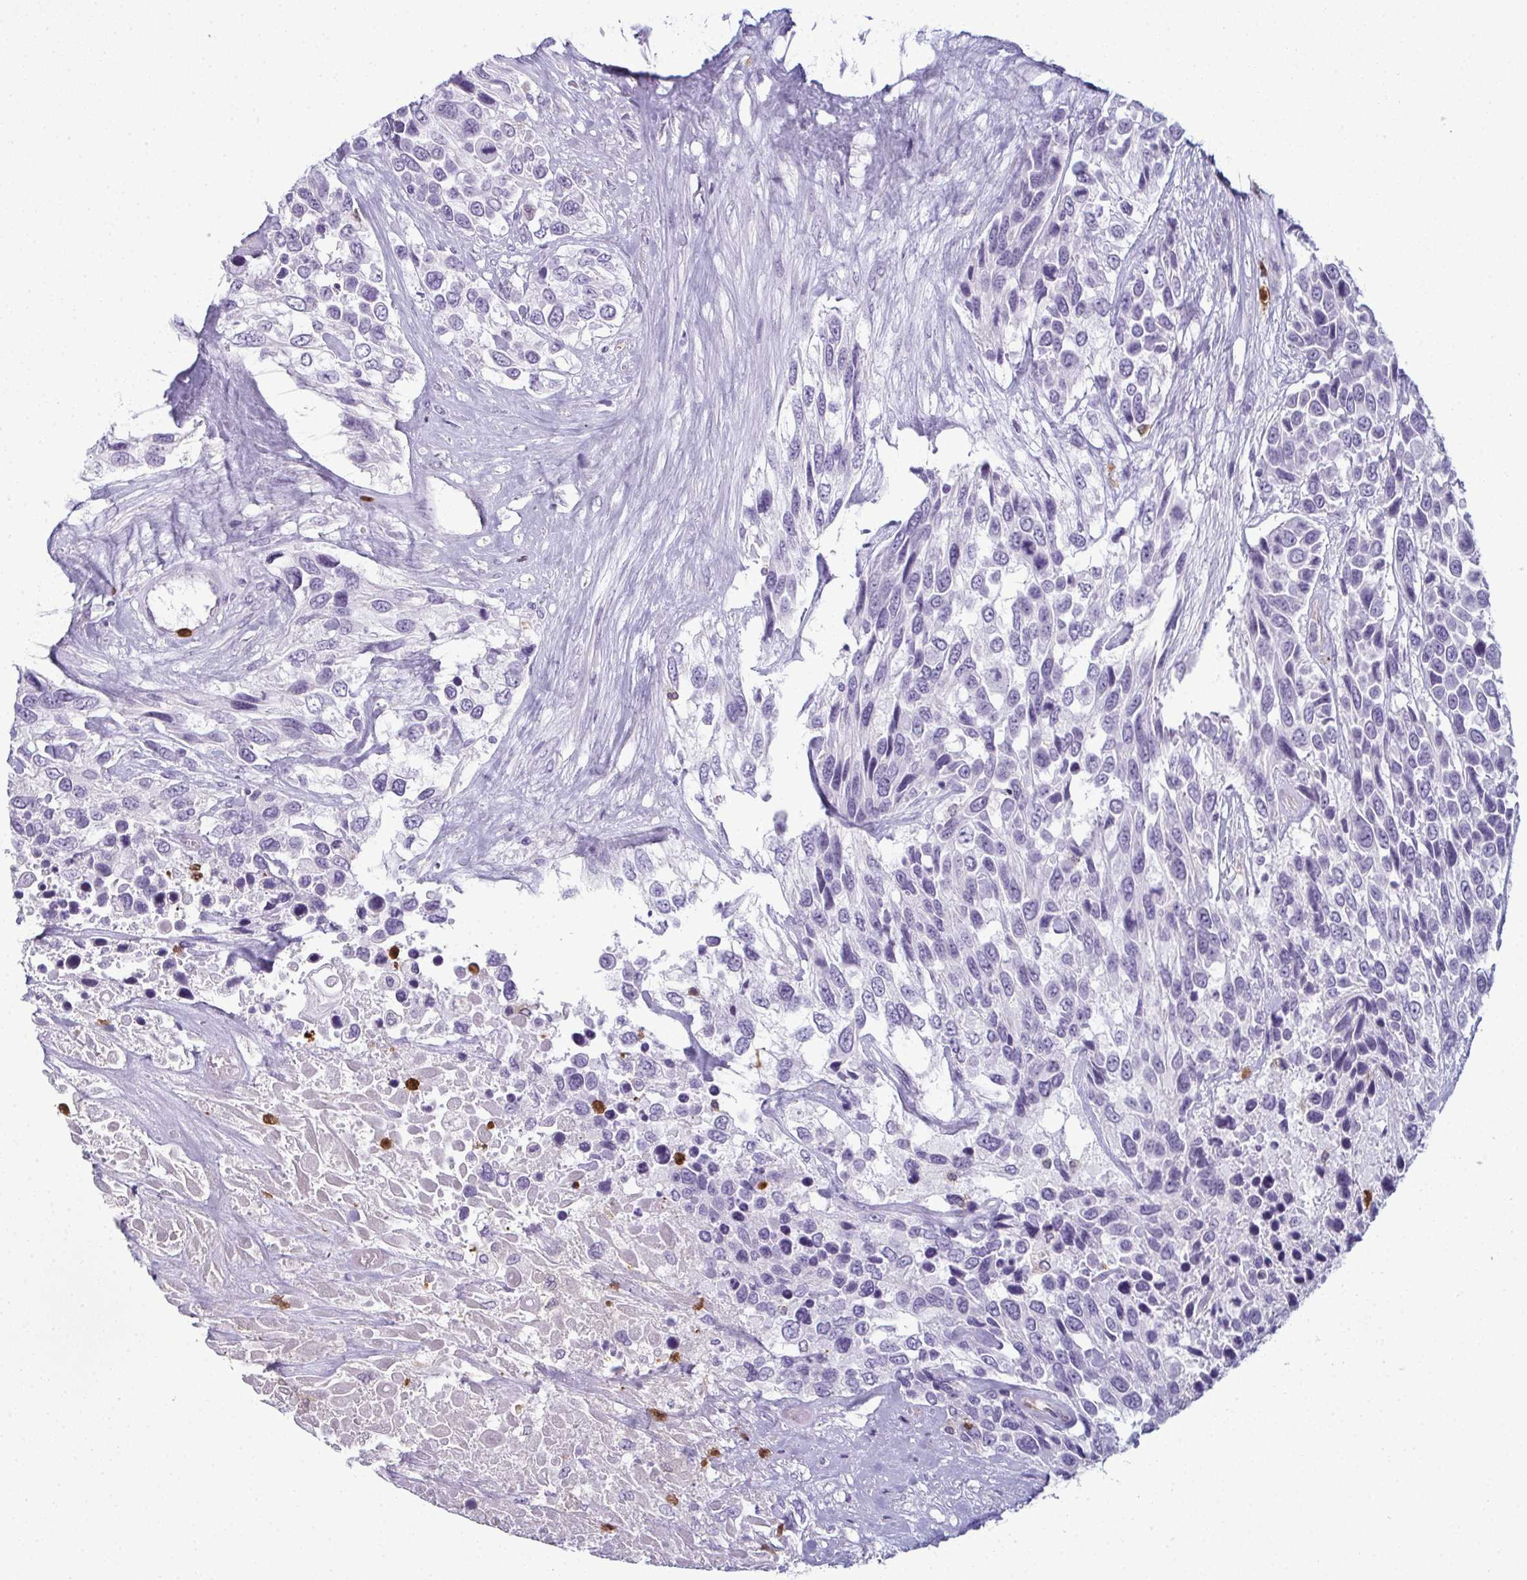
{"staining": {"intensity": "negative", "quantity": "none", "location": "none"}, "tissue": "urothelial cancer", "cell_type": "Tumor cells", "image_type": "cancer", "snomed": [{"axis": "morphology", "description": "Urothelial carcinoma, High grade"}, {"axis": "topography", "description": "Urinary bladder"}], "caption": "IHC photomicrograph of human high-grade urothelial carcinoma stained for a protein (brown), which demonstrates no positivity in tumor cells. (DAB immunohistochemistry, high magnification).", "gene": "CDA", "patient": {"sex": "female", "age": 70}}